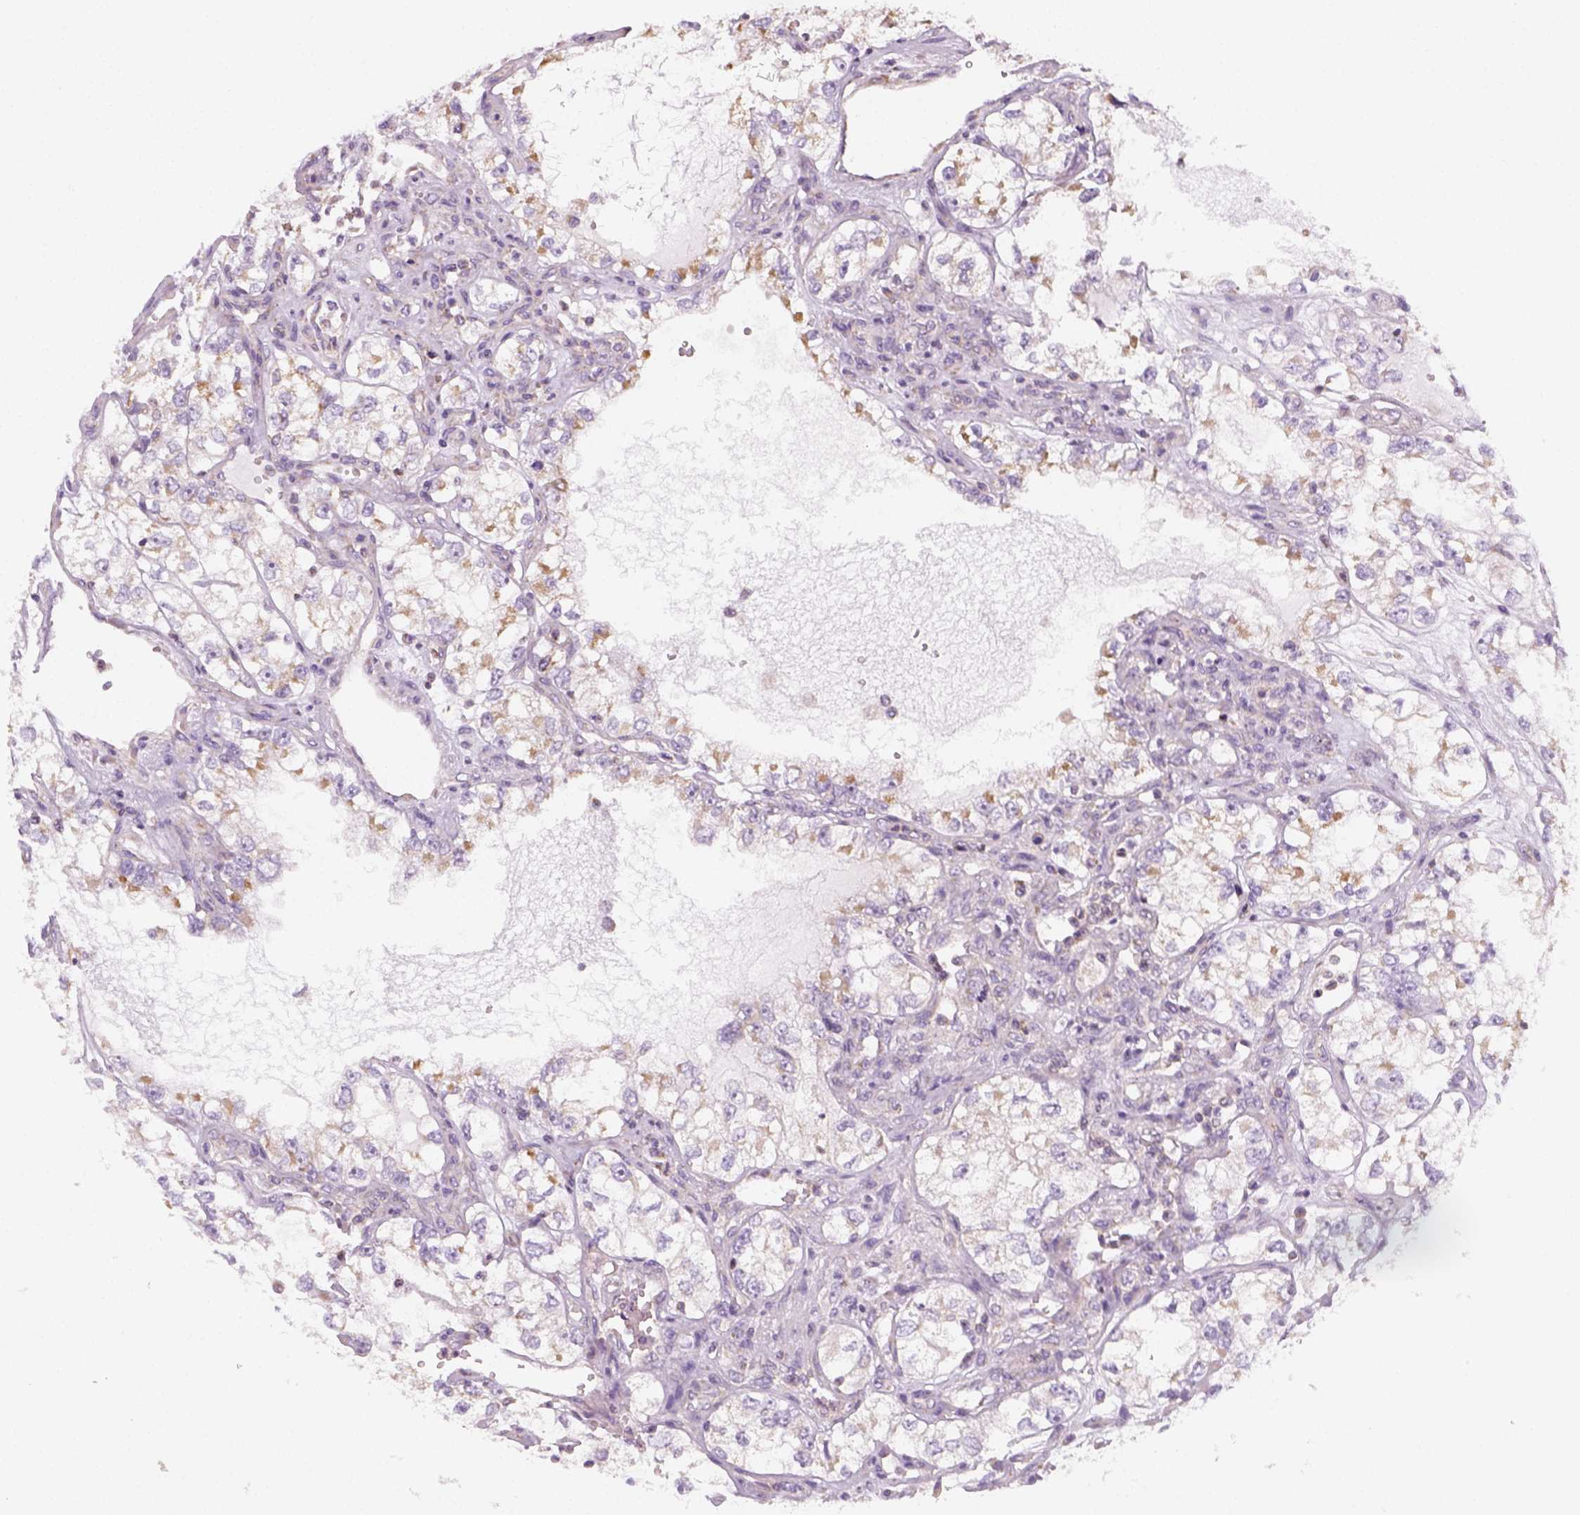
{"staining": {"intensity": "weak", "quantity": "<25%", "location": "cytoplasmic/membranous"}, "tissue": "renal cancer", "cell_type": "Tumor cells", "image_type": "cancer", "snomed": [{"axis": "morphology", "description": "Adenocarcinoma, NOS"}, {"axis": "topography", "description": "Kidney"}], "caption": "Immunohistochemistry (IHC) photomicrograph of renal cancer stained for a protein (brown), which shows no staining in tumor cells.", "gene": "AWAT2", "patient": {"sex": "female", "age": 59}}